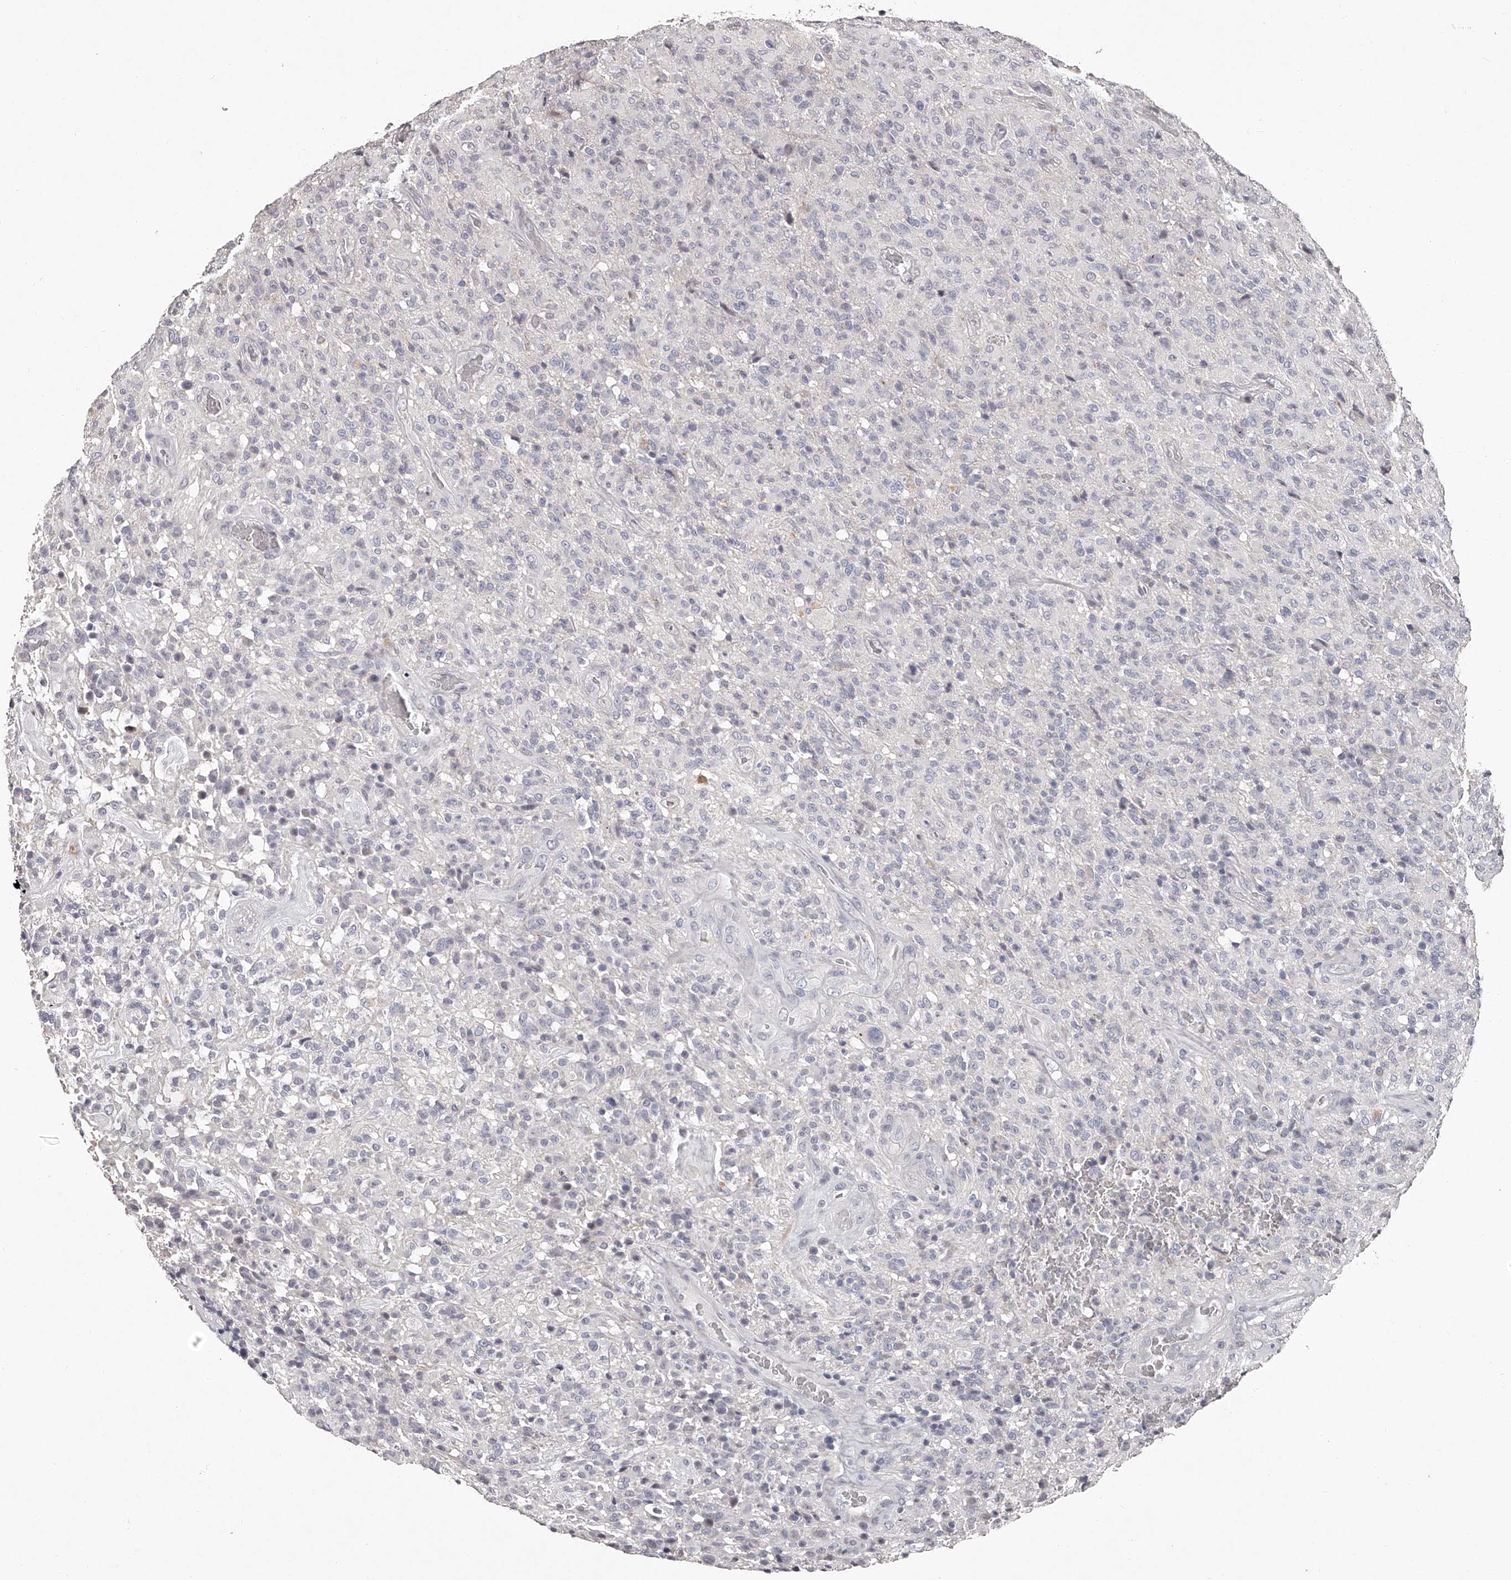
{"staining": {"intensity": "negative", "quantity": "none", "location": "none"}, "tissue": "glioma", "cell_type": "Tumor cells", "image_type": "cancer", "snomed": [{"axis": "morphology", "description": "Glioma, malignant, High grade"}, {"axis": "topography", "description": "Brain"}], "caption": "There is no significant expression in tumor cells of glioma.", "gene": "NT5DC1", "patient": {"sex": "female", "age": 57}}